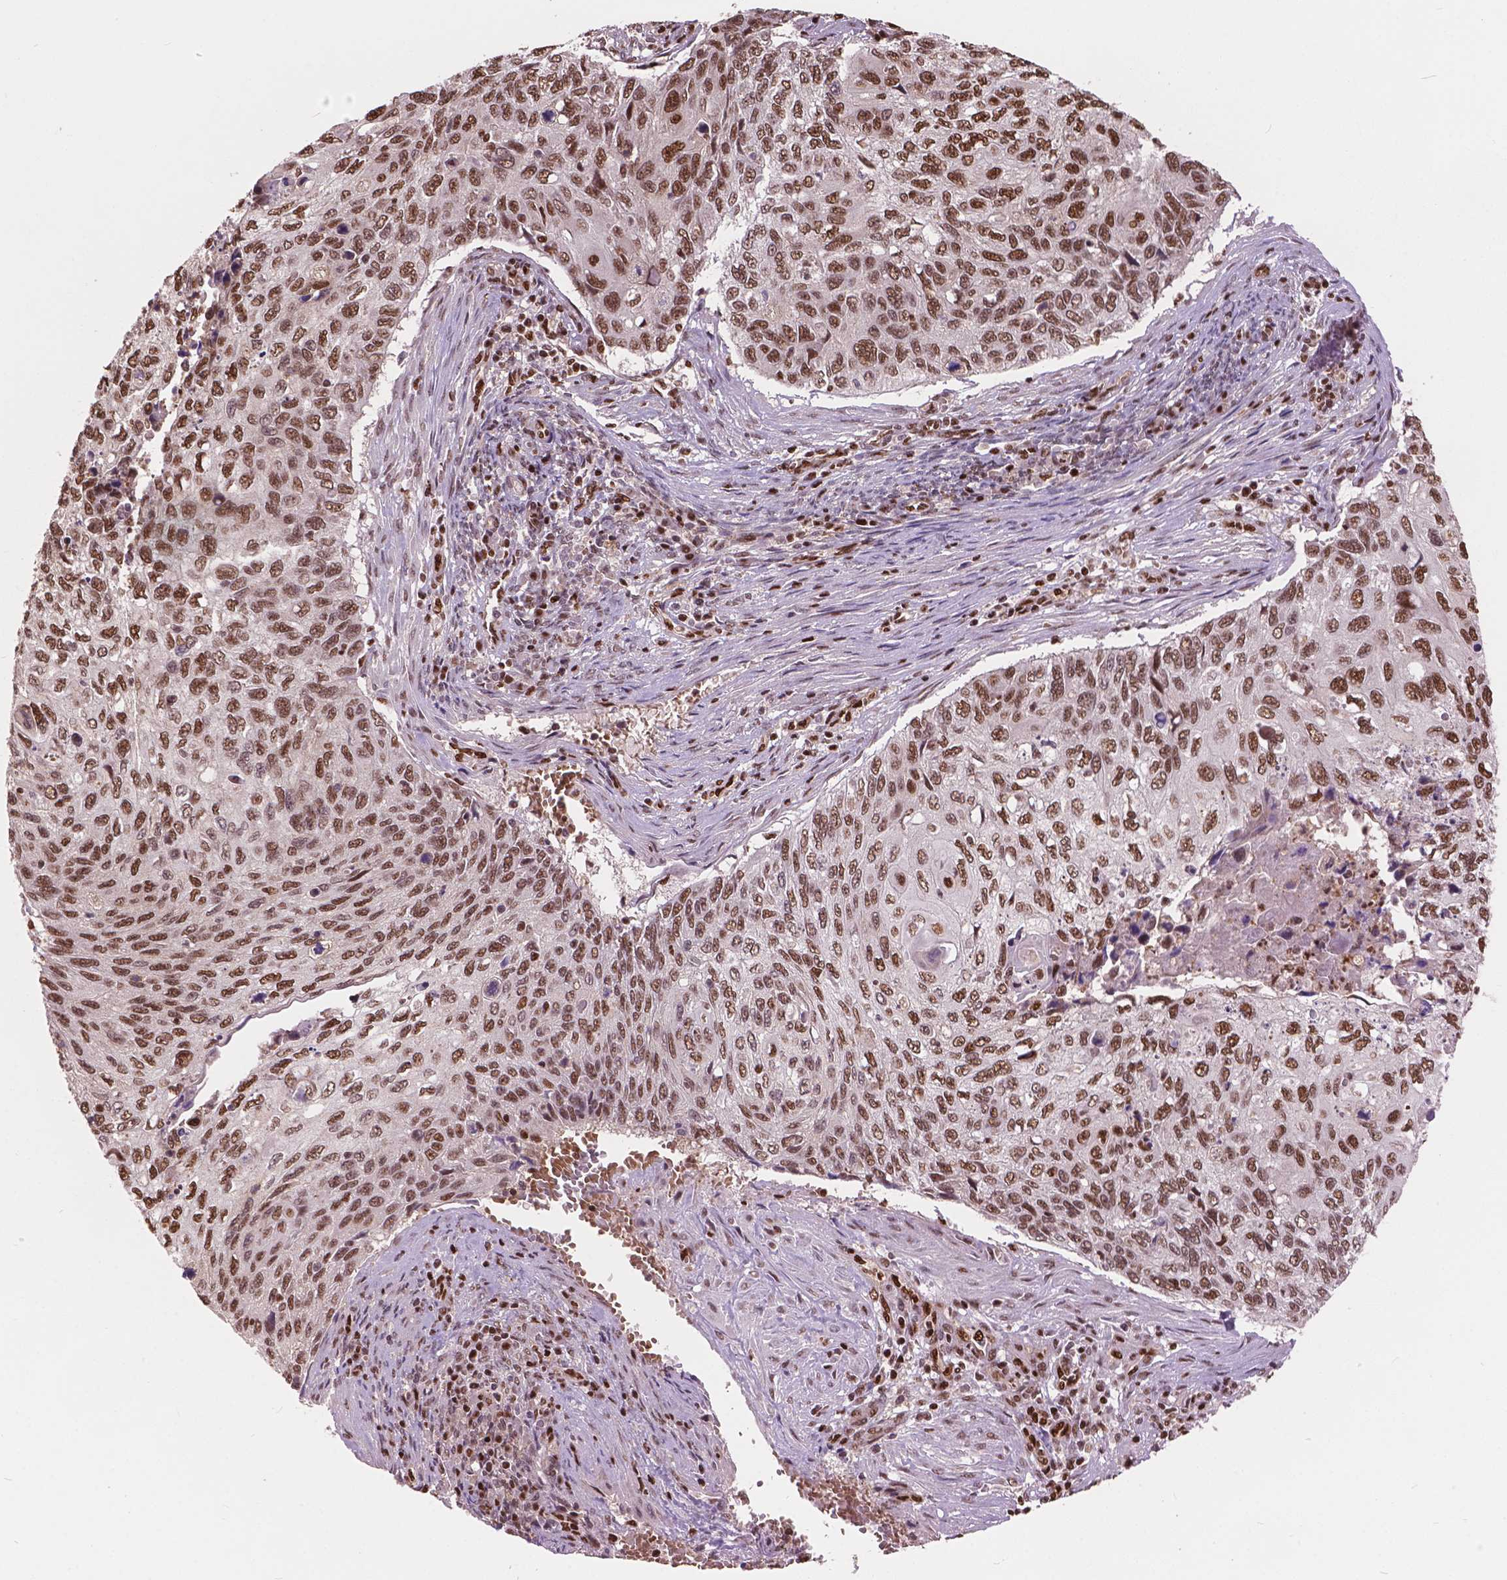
{"staining": {"intensity": "moderate", "quantity": ">75%", "location": "nuclear"}, "tissue": "cervical cancer", "cell_type": "Tumor cells", "image_type": "cancer", "snomed": [{"axis": "morphology", "description": "Squamous cell carcinoma, NOS"}, {"axis": "topography", "description": "Cervix"}], "caption": "This histopathology image displays cervical squamous cell carcinoma stained with IHC to label a protein in brown. The nuclear of tumor cells show moderate positivity for the protein. Nuclei are counter-stained blue.", "gene": "ANP32B", "patient": {"sex": "female", "age": 70}}